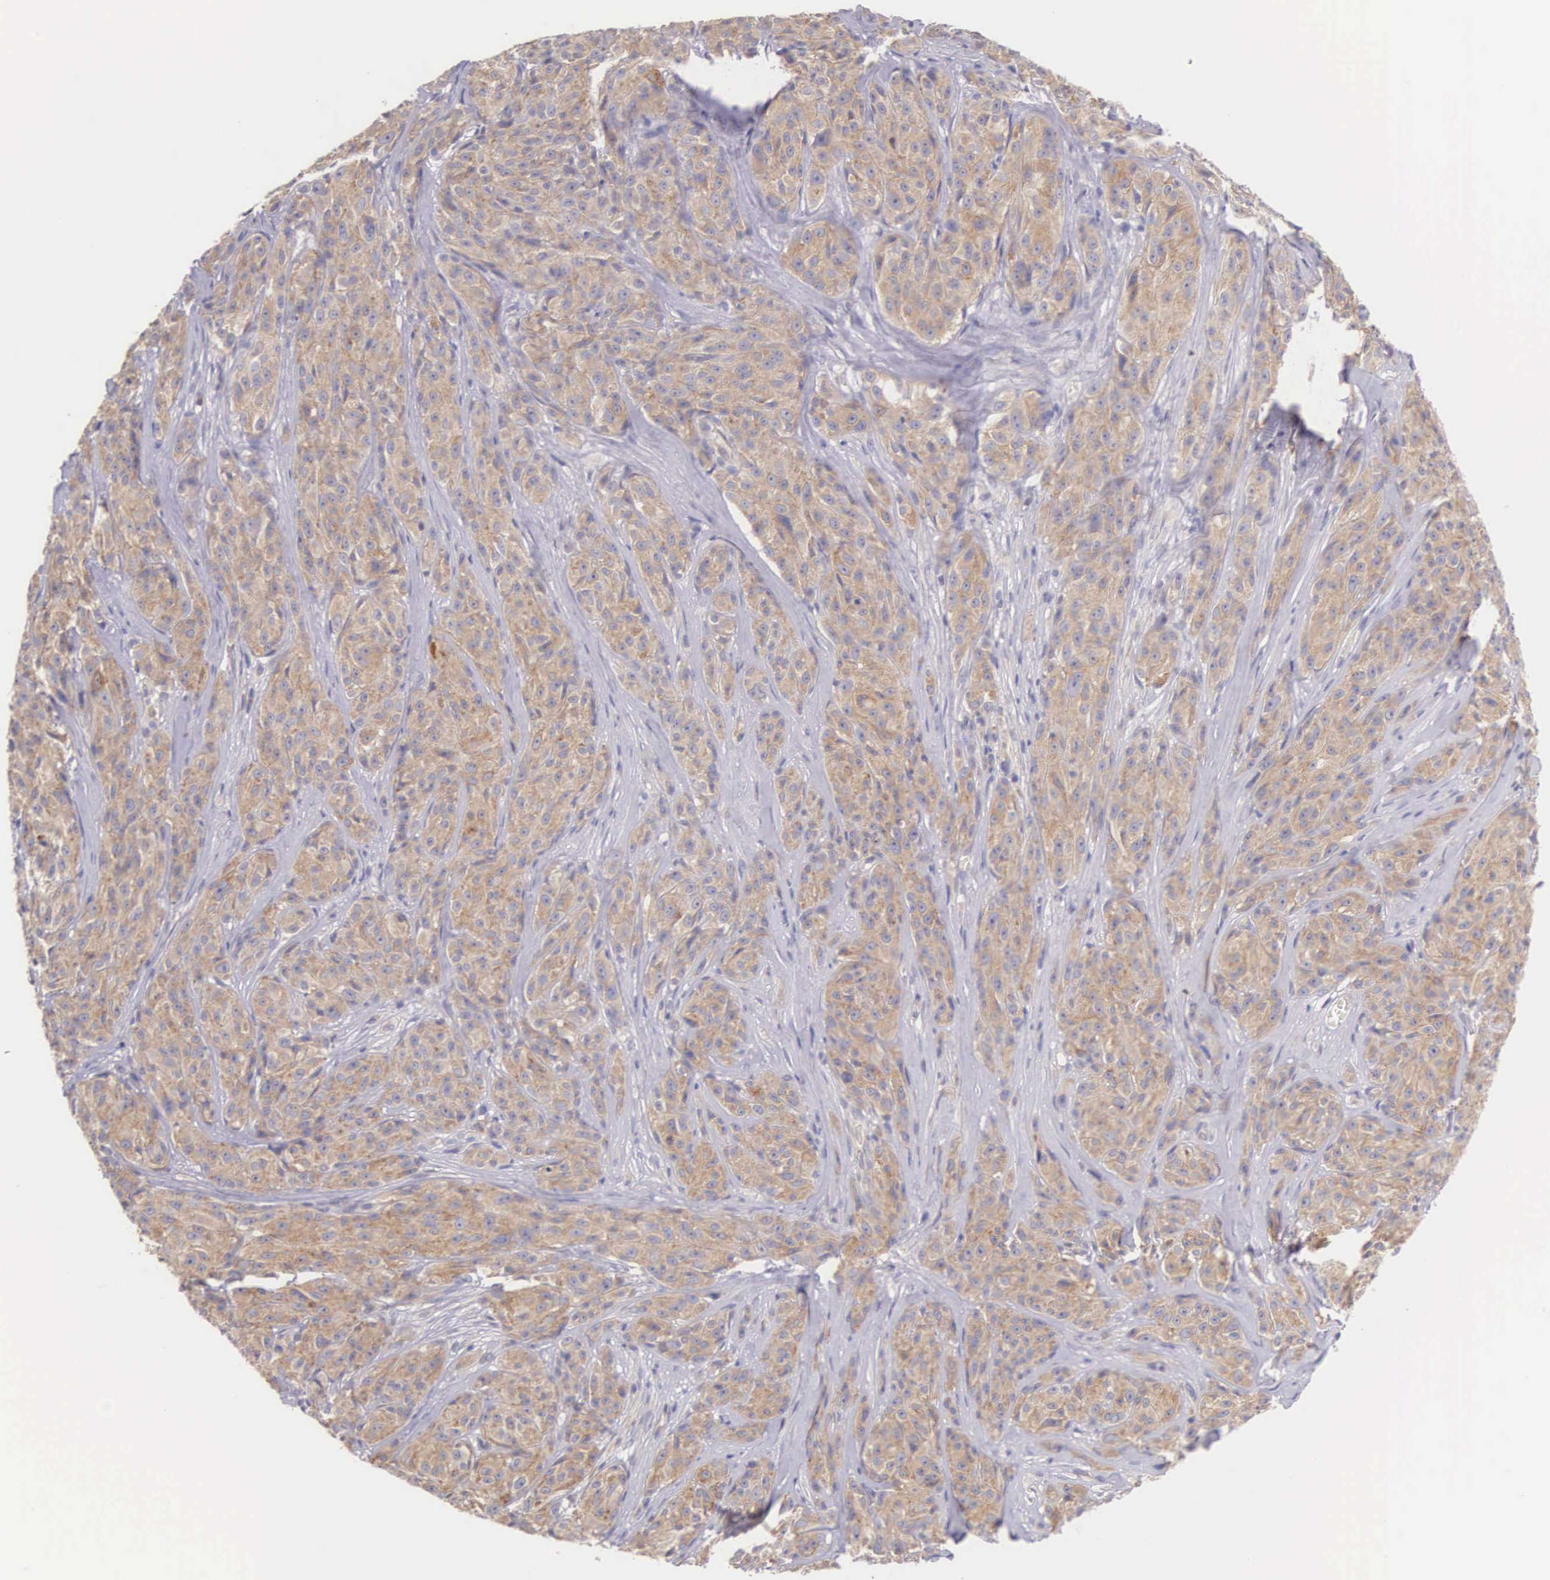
{"staining": {"intensity": "weak", "quantity": ">75%", "location": "cytoplasmic/membranous"}, "tissue": "melanoma", "cell_type": "Tumor cells", "image_type": "cancer", "snomed": [{"axis": "morphology", "description": "Malignant melanoma, NOS"}, {"axis": "topography", "description": "Skin"}], "caption": "Malignant melanoma tissue reveals weak cytoplasmic/membranous staining in approximately >75% of tumor cells The protein of interest is shown in brown color, while the nuclei are stained blue.", "gene": "NSDHL", "patient": {"sex": "male", "age": 56}}